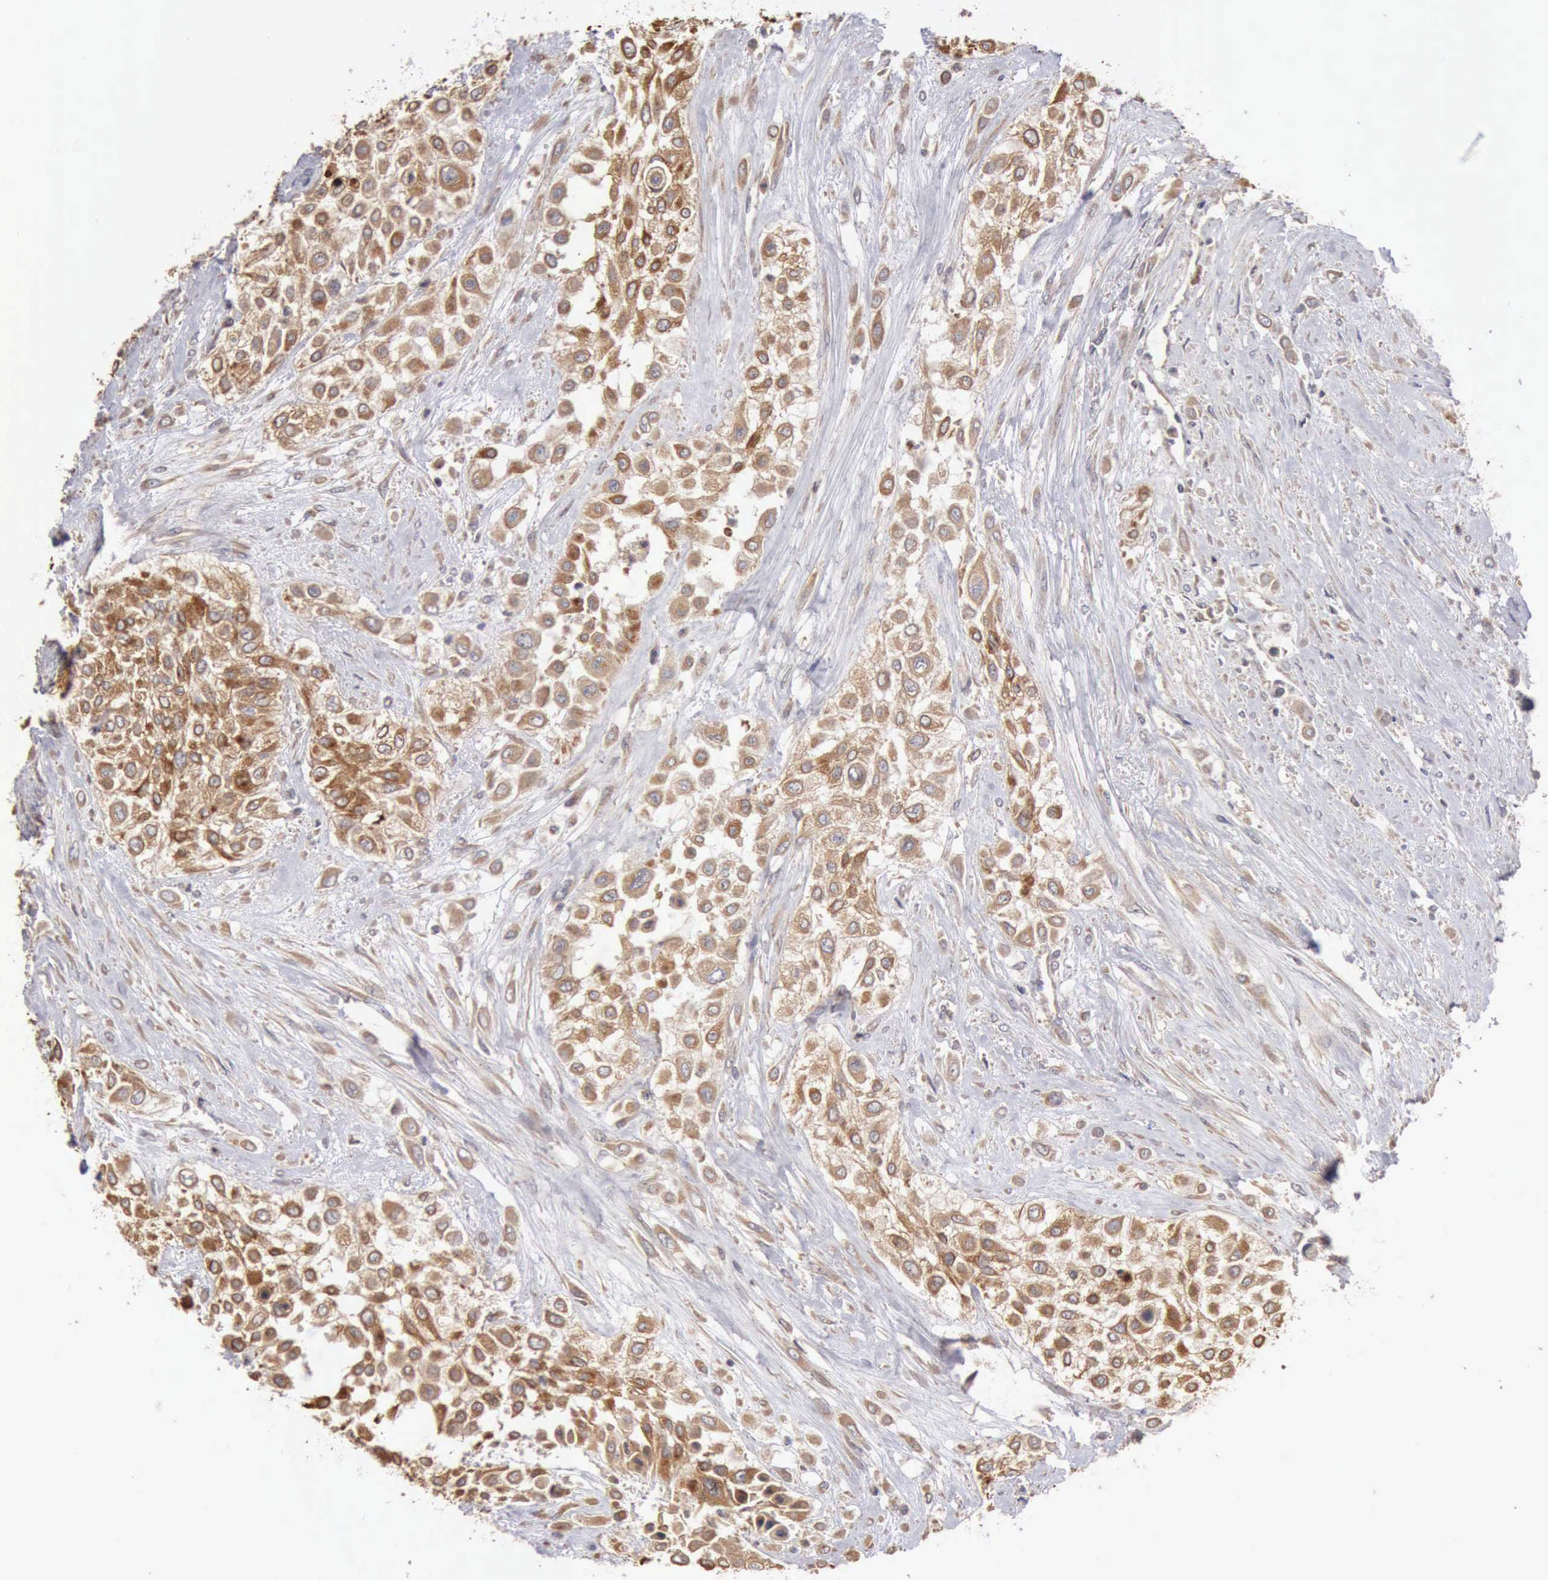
{"staining": {"intensity": "moderate", "quantity": ">75%", "location": "cytoplasmic/membranous"}, "tissue": "urothelial cancer", "cell_type": "Tumor cells", "image_type": "cancer", "snomed": [{"axis": "morphology", "description": "Urothelial carcinoma, High grade"}, {"axis": "topography", "description": "Urinary bladder"}], "caption": "IHC image of neoplastic tissue: high-grade urothelial carcinoma stained using IHC displays medium levels of moderate protein expression localized specifically in the cytoplasmic/membranous of tumor cells, appearing as a cytoplasmic/membranous brown color.", "gene": "BMX", "patient": {"sex": "male", "age": 57}}